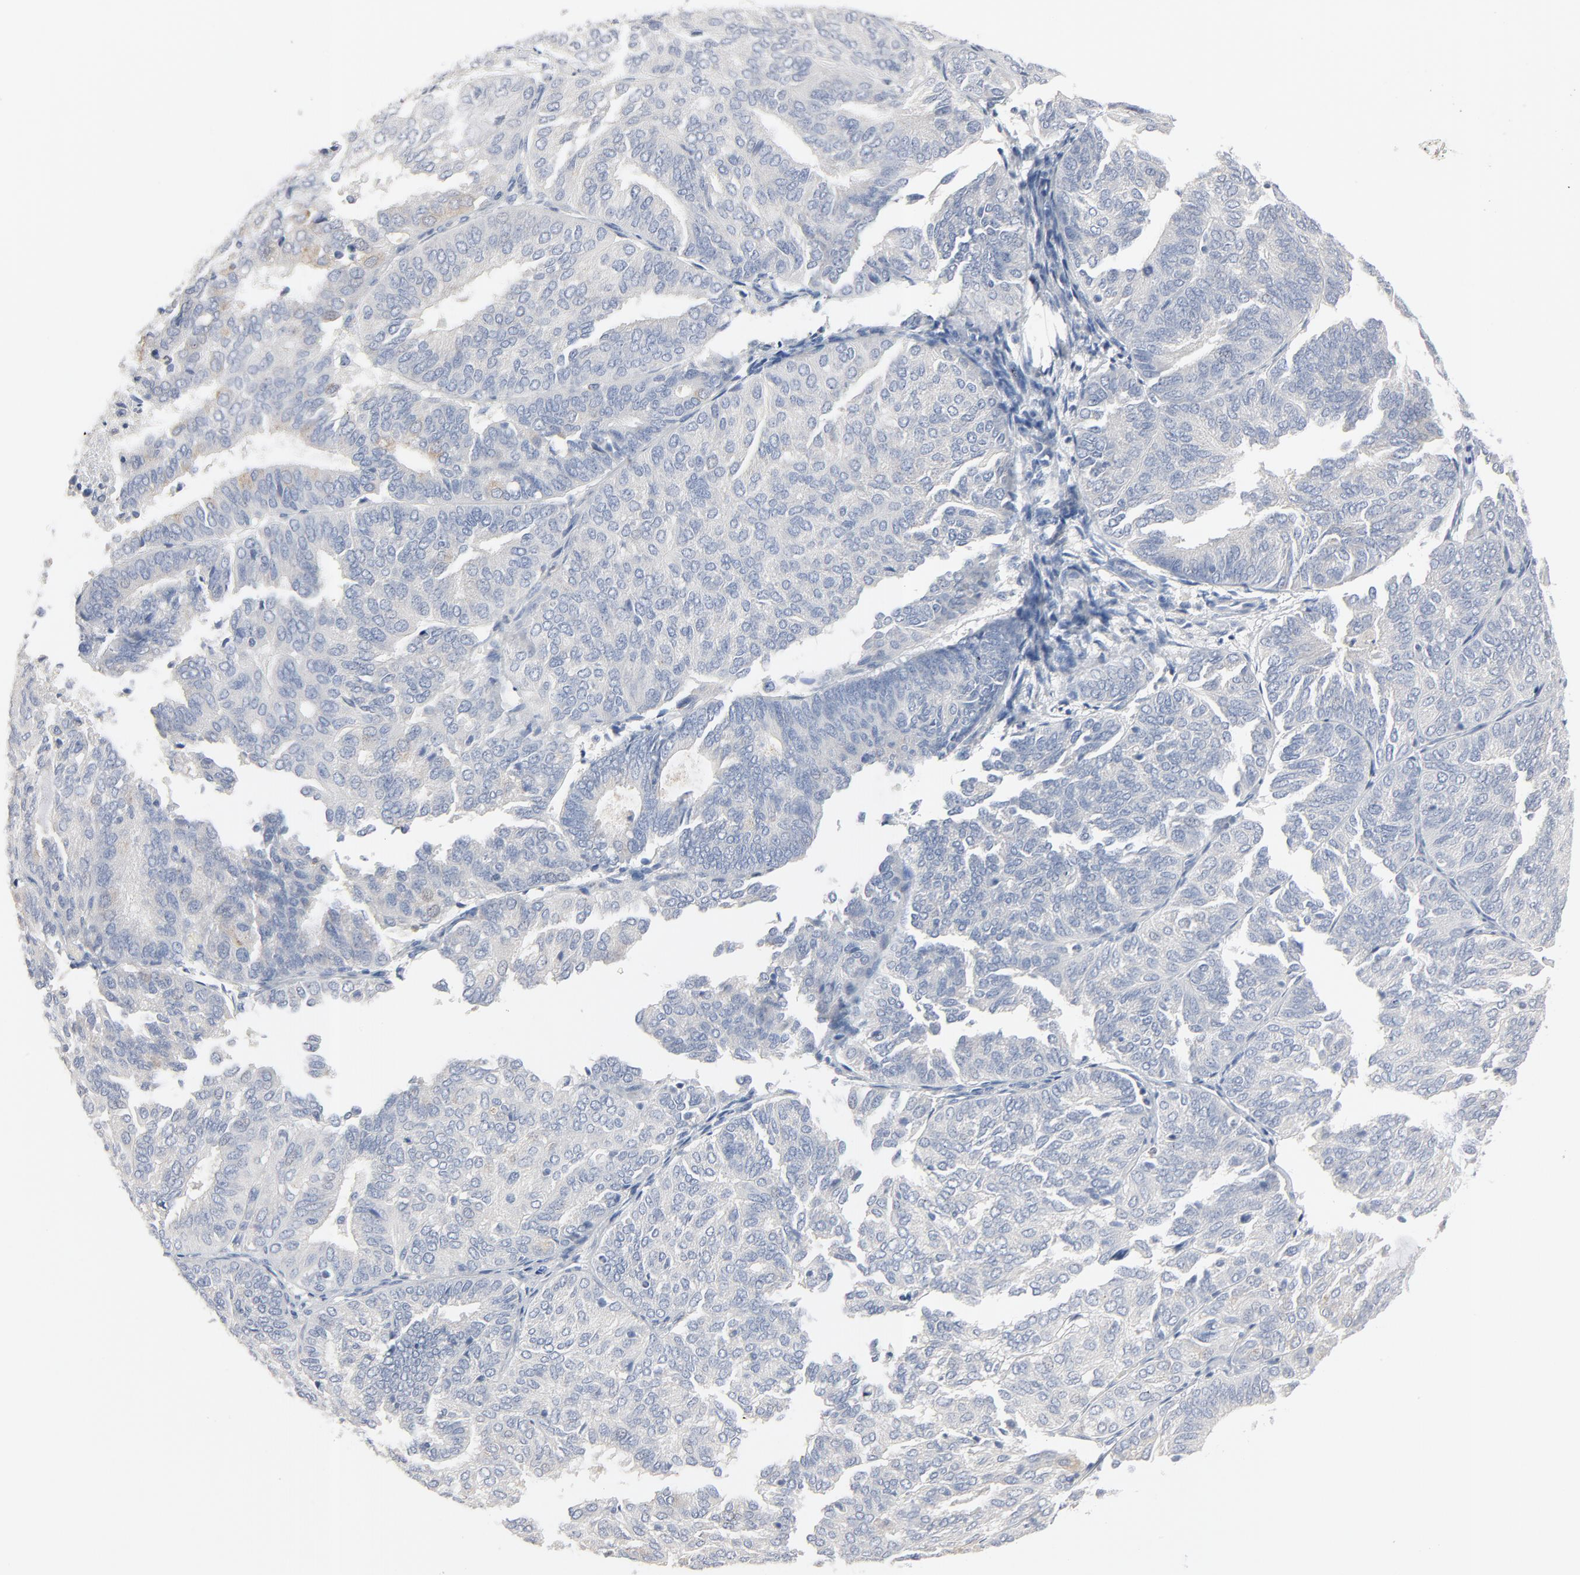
{"staining": {"intensity": "negative", "quantity": "none", "location": "none"}, "tissue": "endometrial cancer", "cell_type": "Tumor cells", "image_type": "cancer", "snomed": [{"axis": "morphology", "description": "Adenocarcinoma, NOS"}, {"axis": "topography", "description": "Endometrium"}], "caption": "A high-resolution histopathology image shows IHC staining of endometrial cancer, which shows no significant positivity in tumor cells. (DAB (3,3'-diaminobenzidine) IHC visualized using brightfield microscopy, high magnification).", "gene": "IFT43", "patient": {"sex": "female", "age": 59}}